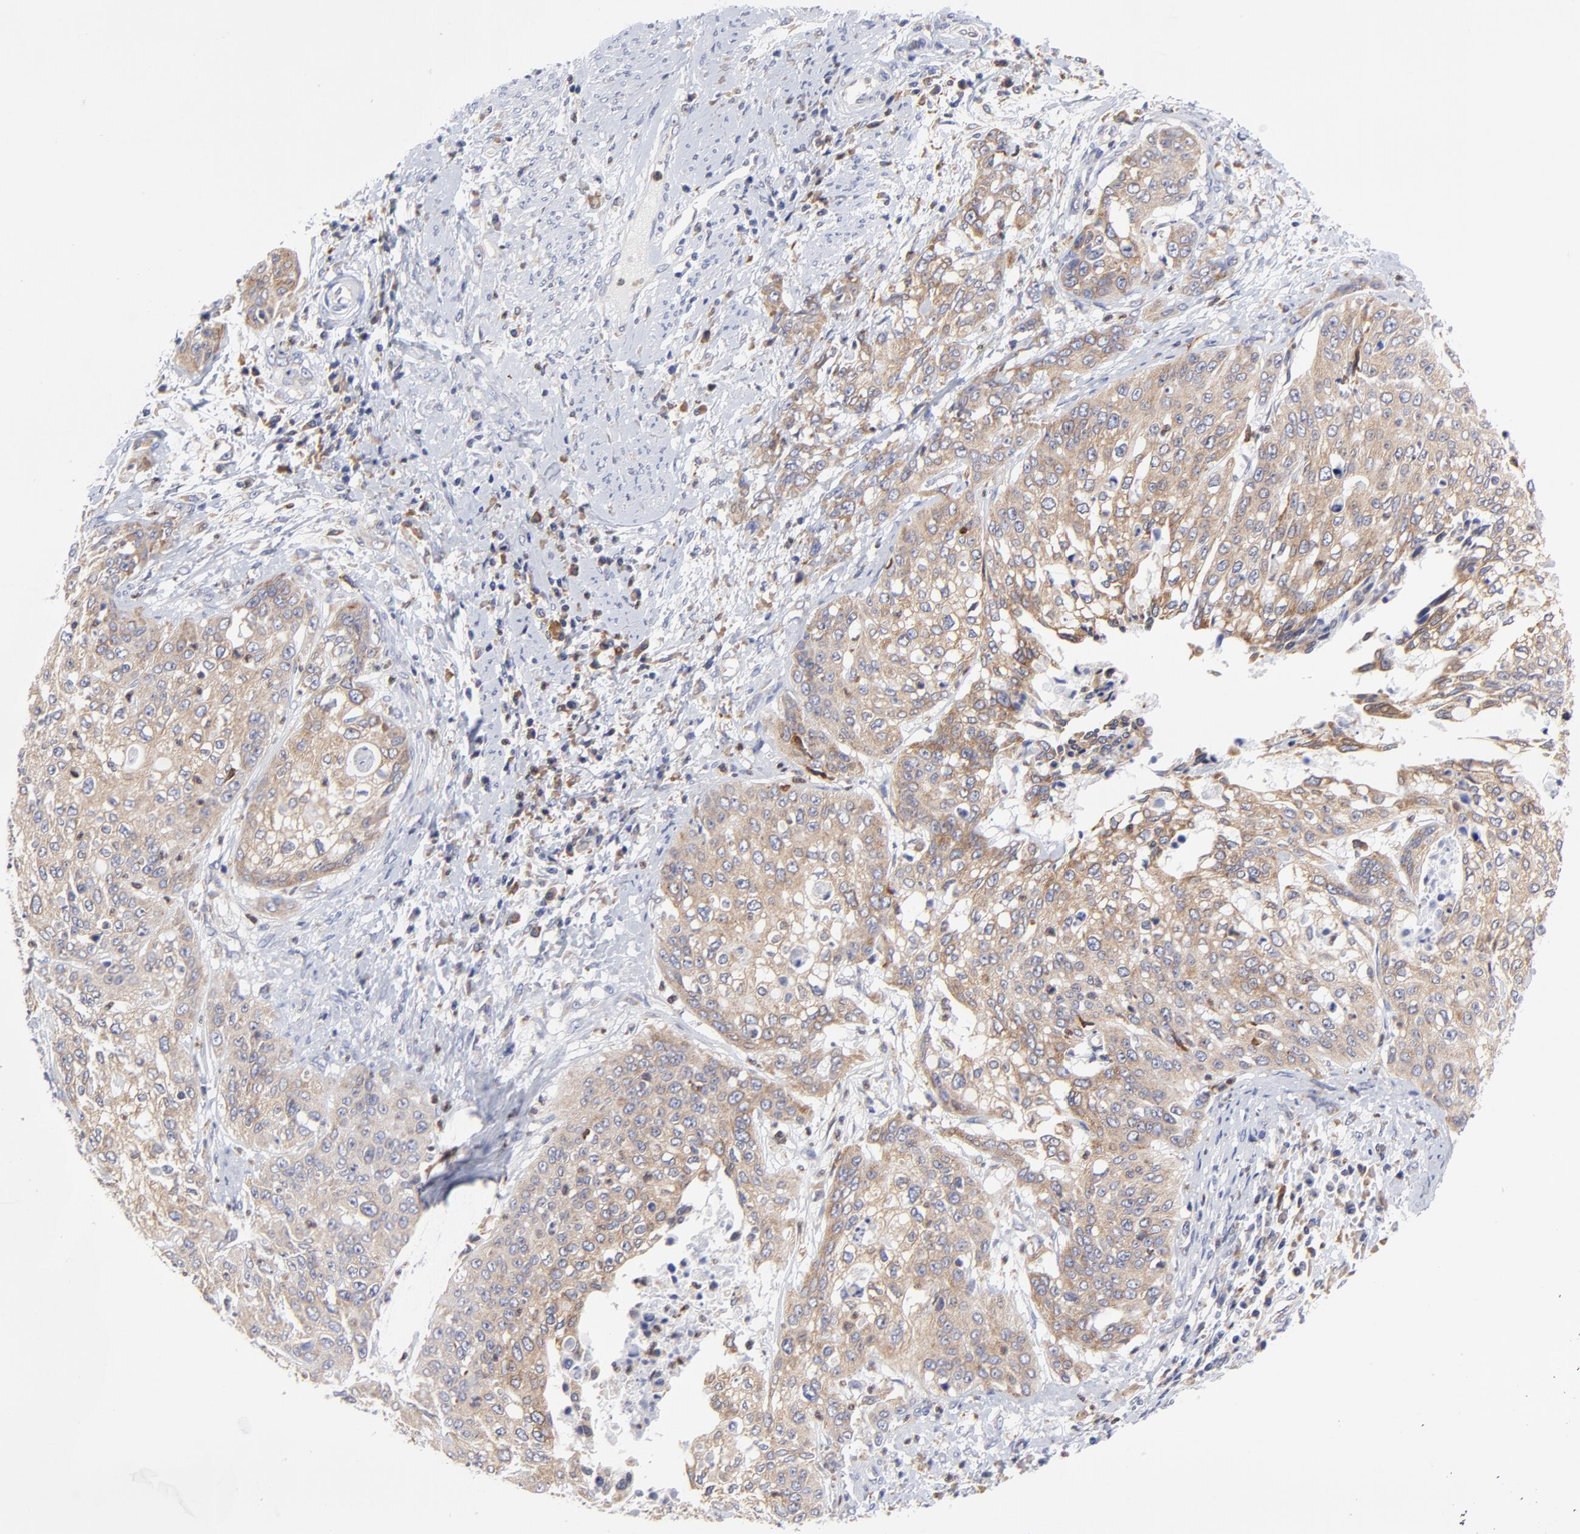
{"staining": {"intensity": "moderate", "quantity": ">75%", "location": "cytoplasmic/membranous"}, "tissue": "cervical cancer", "cell_type": "Tumor cells", "image_type": "cancer", "snomed": [{"axis": "morphology", "description": "Squamous cell carcinoma, NOS"}, {"axis": "topography", "description": "Cervix"}], "caption": "This image displays cervical squamous cell carcinoma stained with IHC to label a protein in brown. The cytoplasmic/membranous of tumor cells show moderate positivity for the protein. Nuclei are counter-stained blue.", "gene": "MOSPD2", "patient": {"sex": "female", "age": 41}}